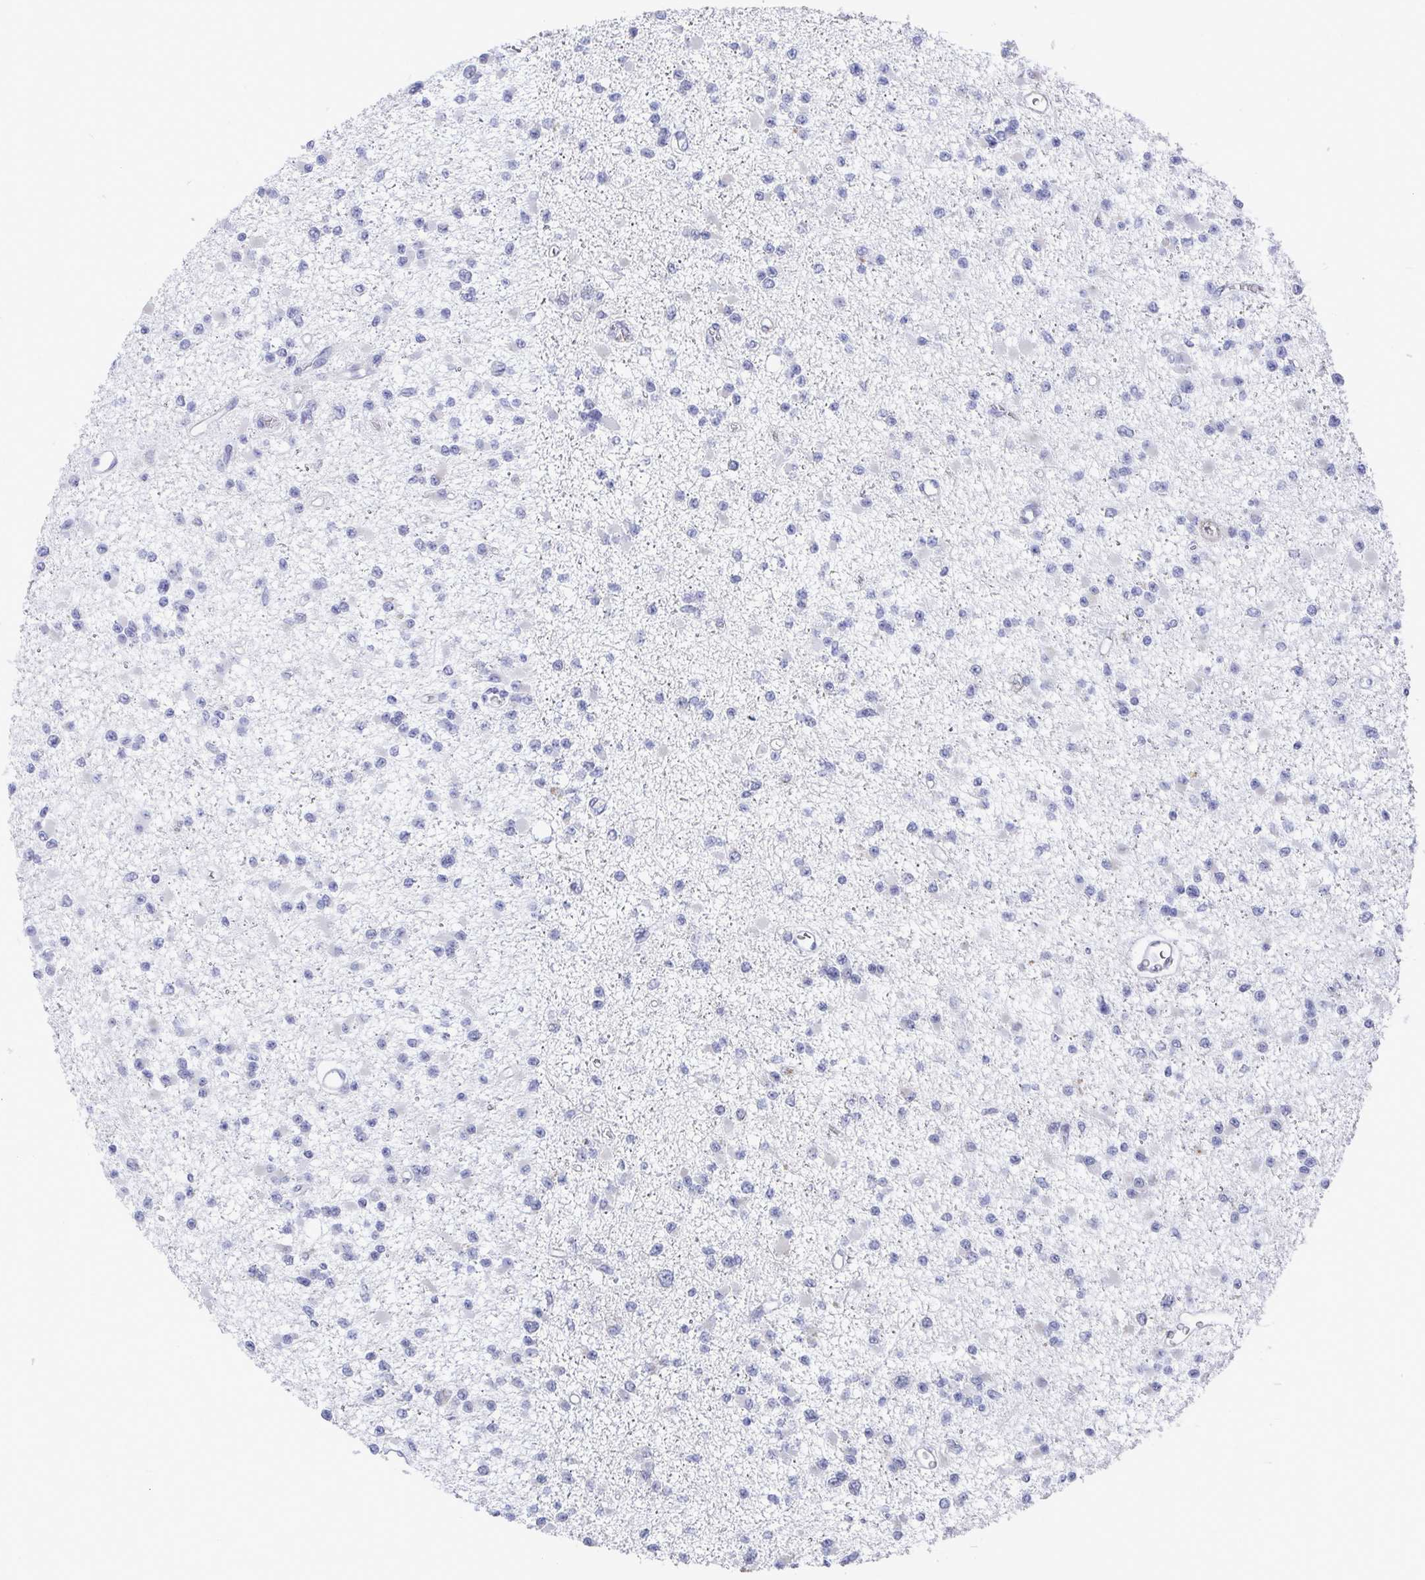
{"staining": {"intensity": "negative", "quantity": "none", "location": "none"}, "tissue": "glioma", "cell_type": "Tumor cells", "image_type": "cancer", "snomed": [{"axis": "morphology", "description": "Glioma, malignant, Low grade"}, {"axis": "topography", "description": "Brain"}], "caption": "Protein analysis of low-grade glioma (malignant) reveals no significant expression in tumor cells.", "gene": "TAS2R39", "patient": {"sex": "female", "age": 22}}